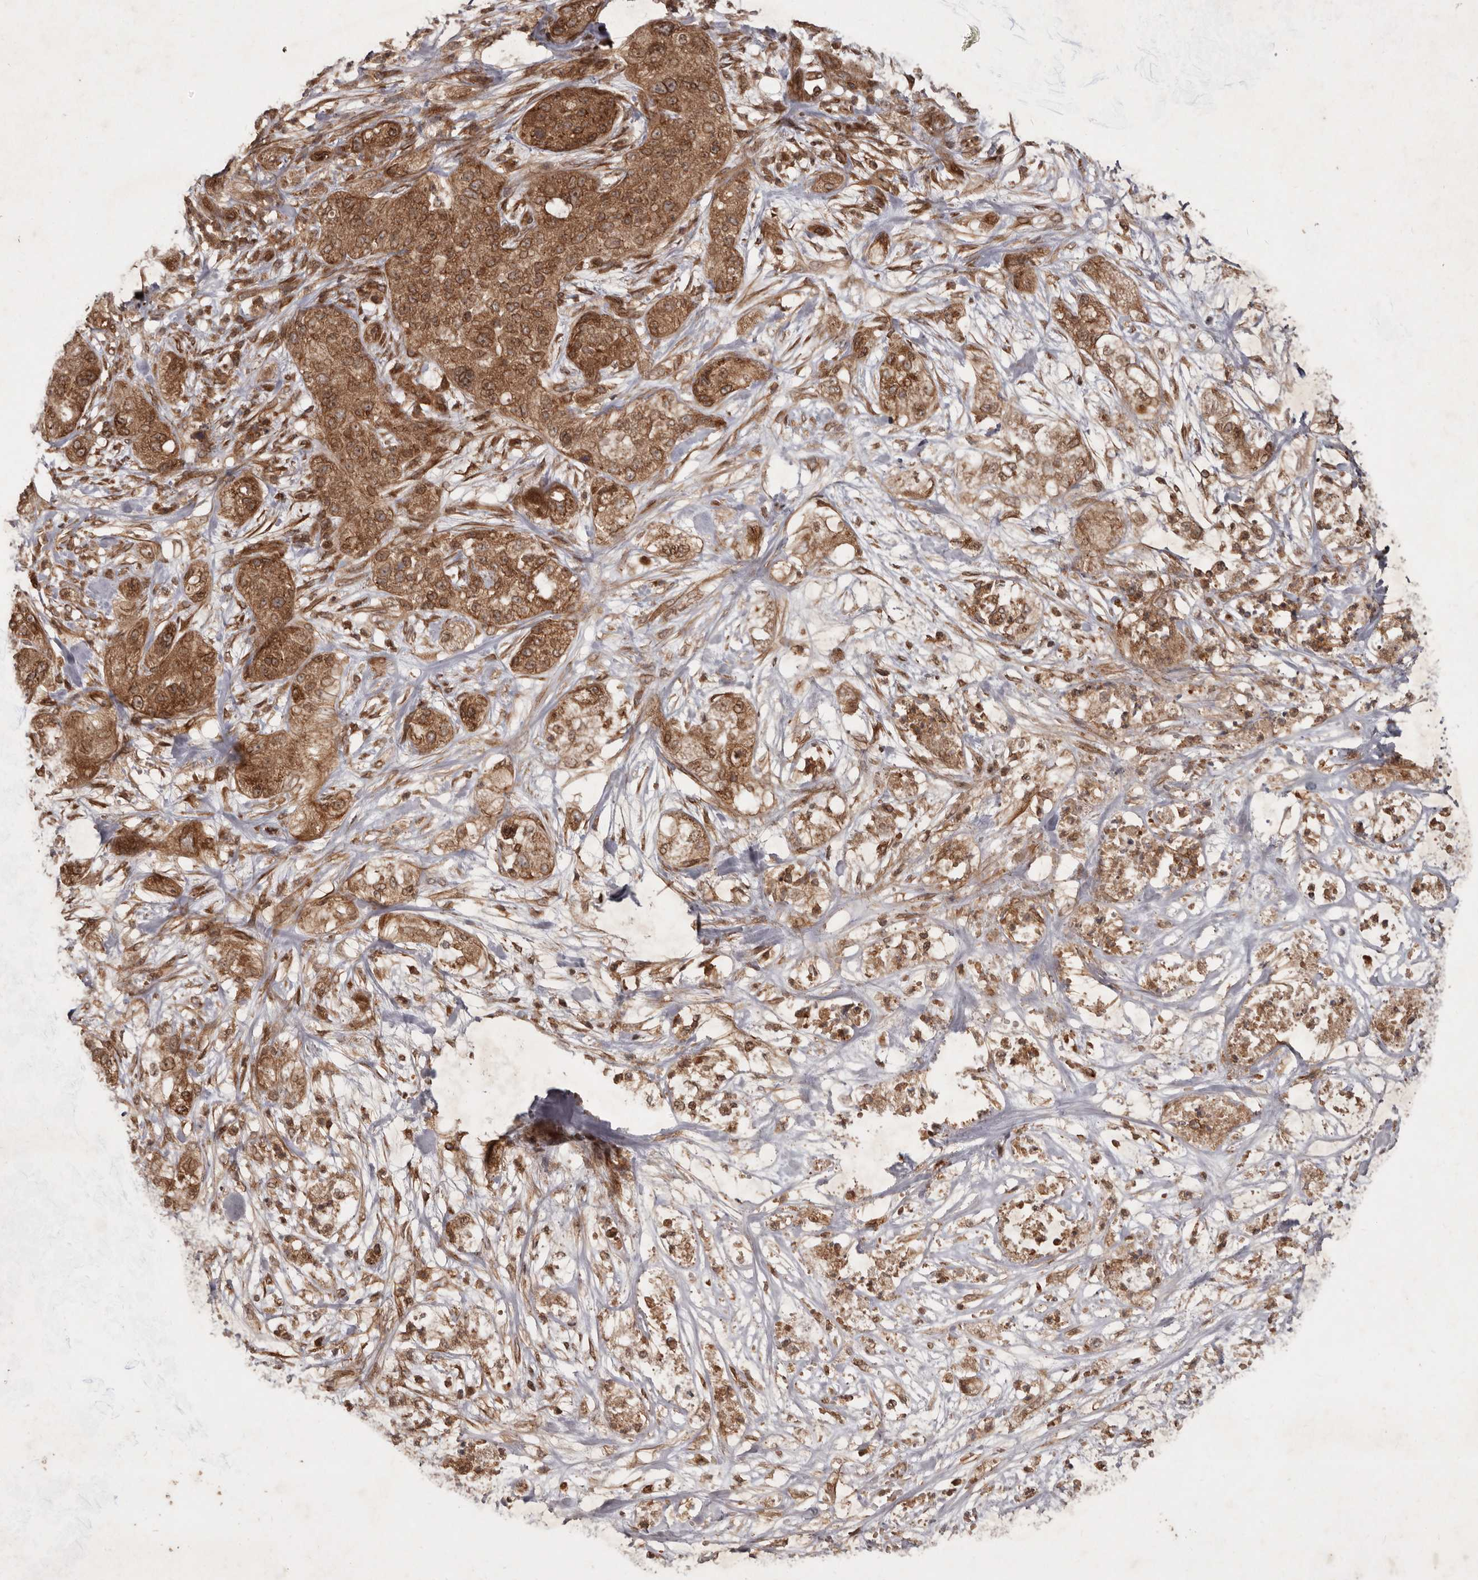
{"staining": {"intensity": "moderate", "quantity": ">75%", "location": "cytoplasmic/membranous"}, "tissue": "pancreatic cancer", "cell_type": "Tumor cells", "image_type": "cancer", "snomed": [{"axis": "morphology", "description": "Adenocarcinoma, NOS"}, {"axis": "topography", "description": "Pancreas"}], "caption": "A brown stain shows moderate cytoplasmic/membranous staining of a protein in pancreatic cancer (adenocarcinoma) tumor cells. The staining was performed using DAB, with brown indicating positive protein expression. Nuclei are stained blue with hematoxylin.", "gene": "STK36", "patient": {"sex": "female", "age": 78}}